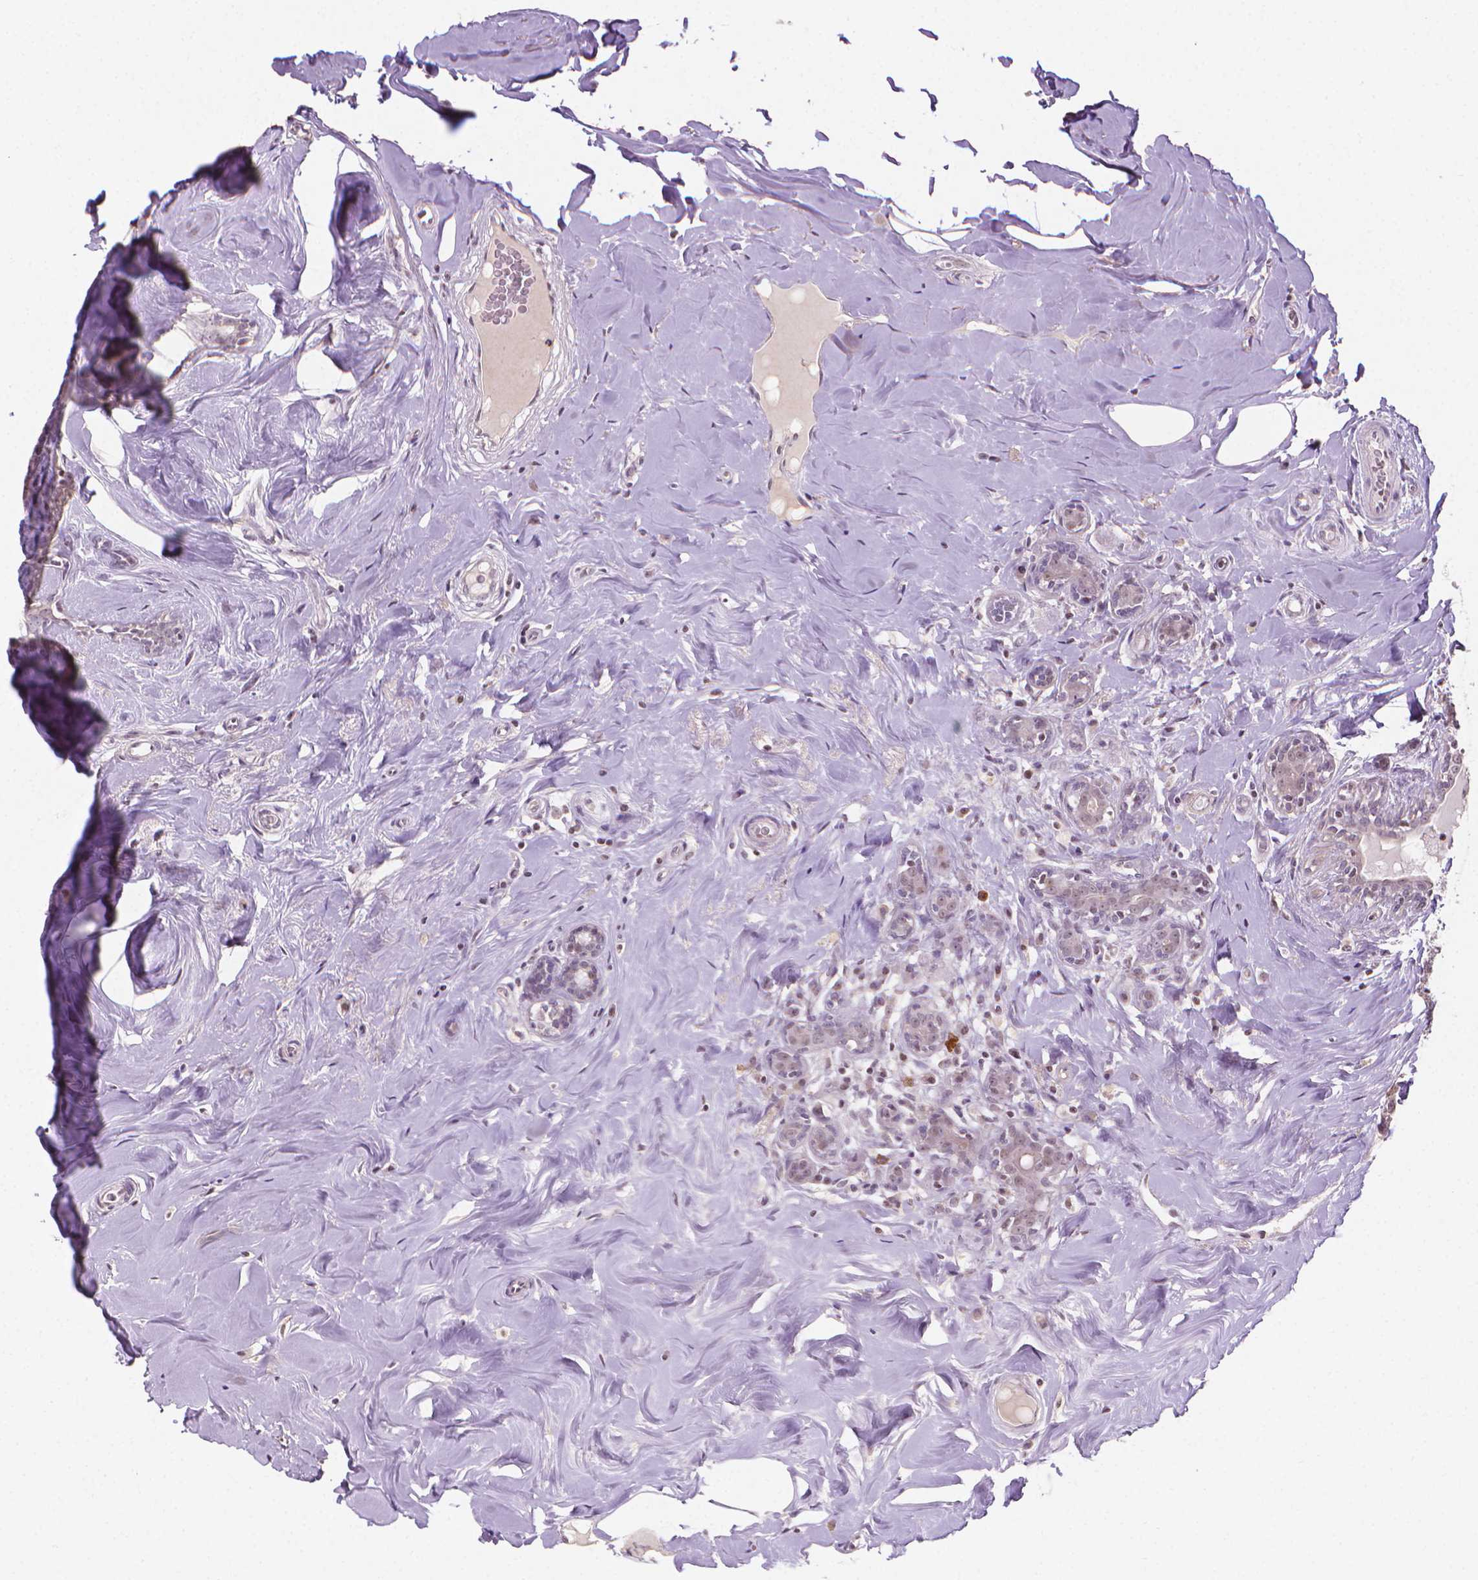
{"staining": {"intensity": "negative", "quantity": "none", "location": "none"}, "tissue": "breast cancer", "cell_type": "Tumor cells", "image_type": "cancer", "snomed": [{"axis": "morphology", "description": "Normal tissue, NOS"}, {"axis": "morphology", "description": "Duct carcinoma"}, {"axis": "topography", "description": "Breast"}], "caption": "The micrograph displays no staining of tumor cells in breast infiltrating ductal carcinoma.", "gene": "NCAN", "patient": {"sex": "female", "age": 43}}